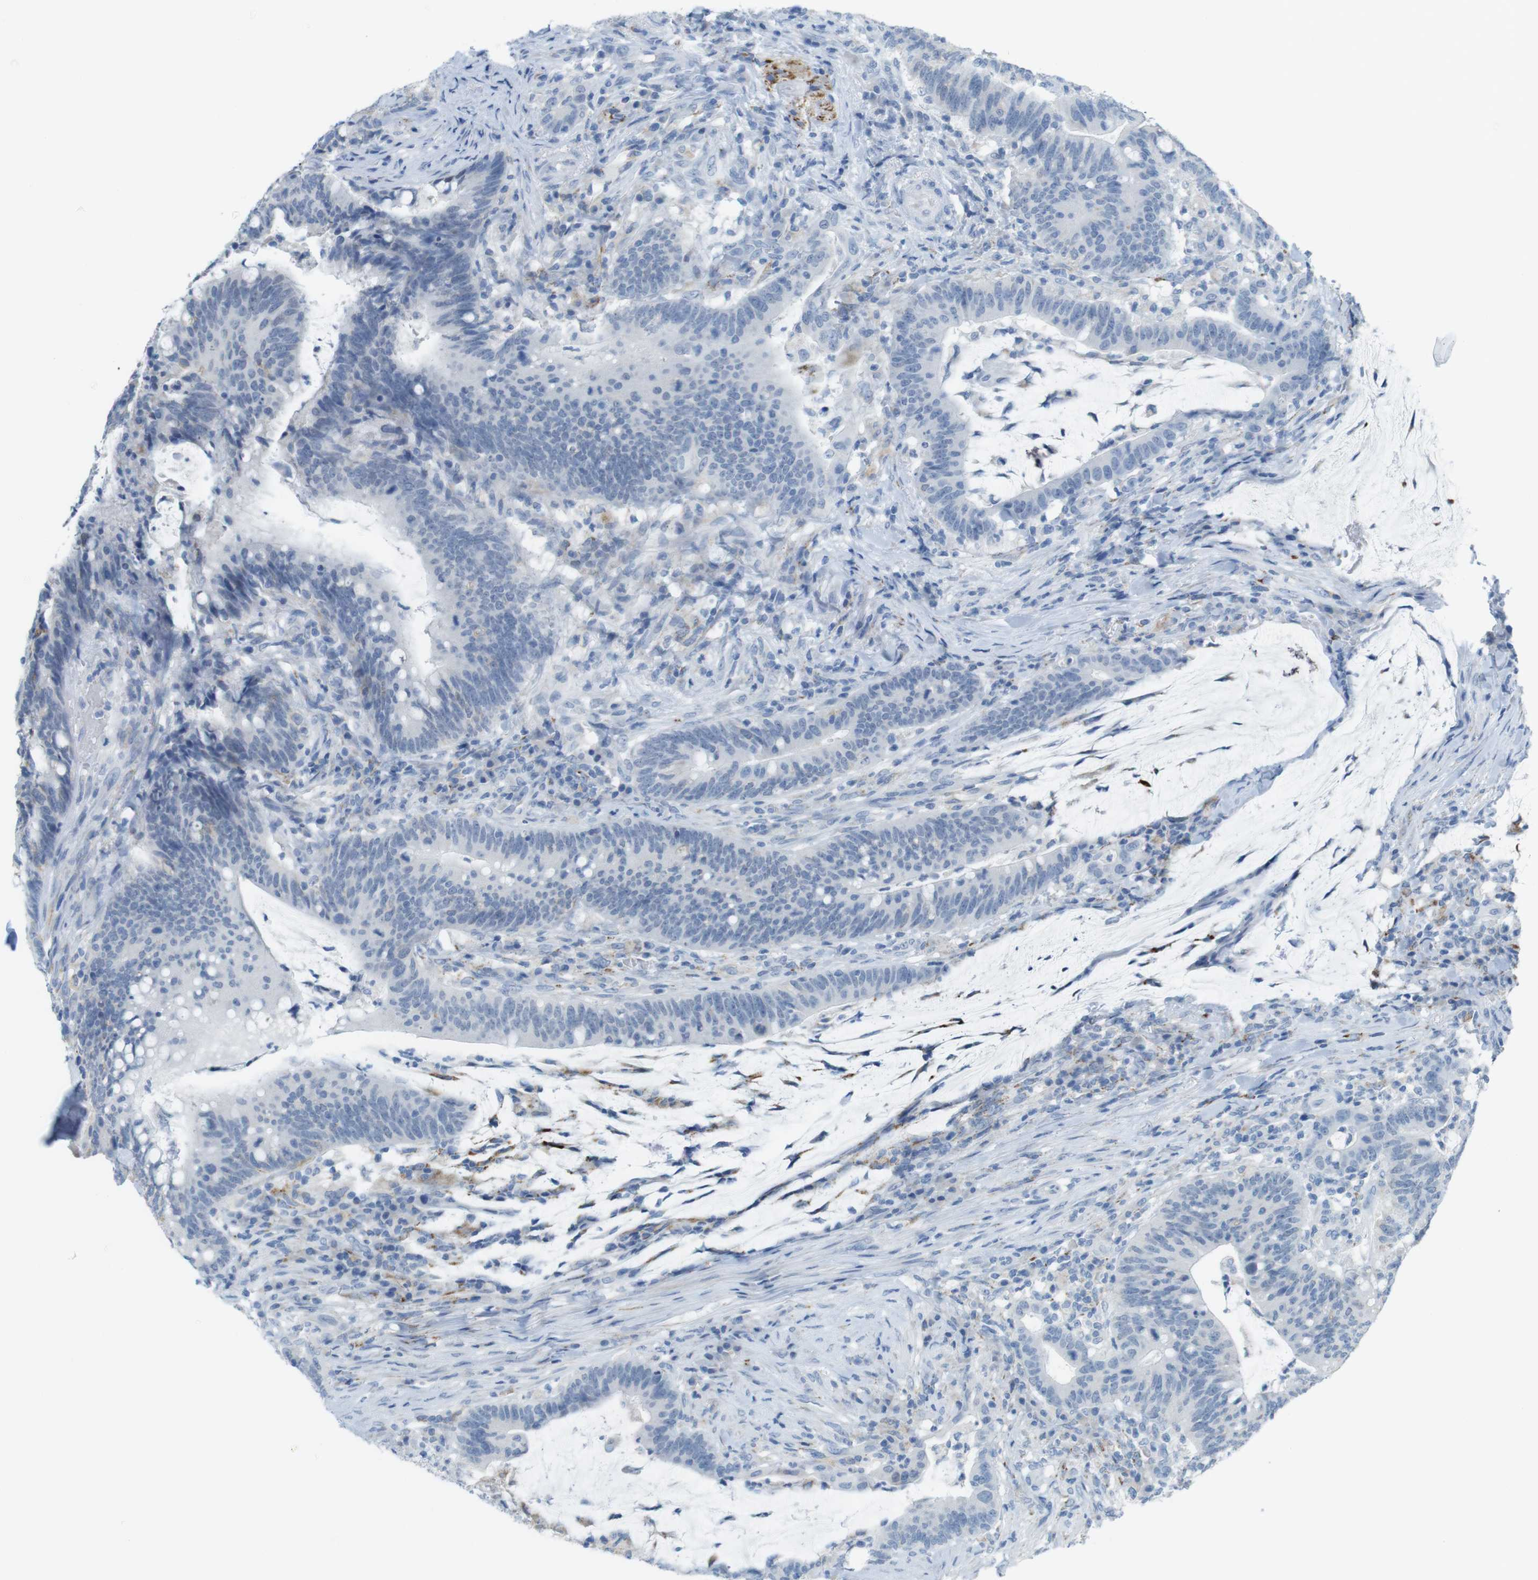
{"staining": {"intensity": "negative", "quantity": "none", "location": "none"}, "tissue": "colorectal cancer", "cell_type": "Tumor cells", "image_type": "cancer", "snomed": [{"axis": "morphology", "description": "Normal tissue, NOS"}, {"axis": "morphology", "description": "Adenocarcinoma, NOS"}, {"axis": "topography", "description": "Colon"}], "caption": "Human adenocarcinoma (colorectal) stained for a protein using immunohistochemistry demonstrates no positivity in tumor cells.", "gene": "YIPF1", "patient": {"sex": "female", "age": 66}}